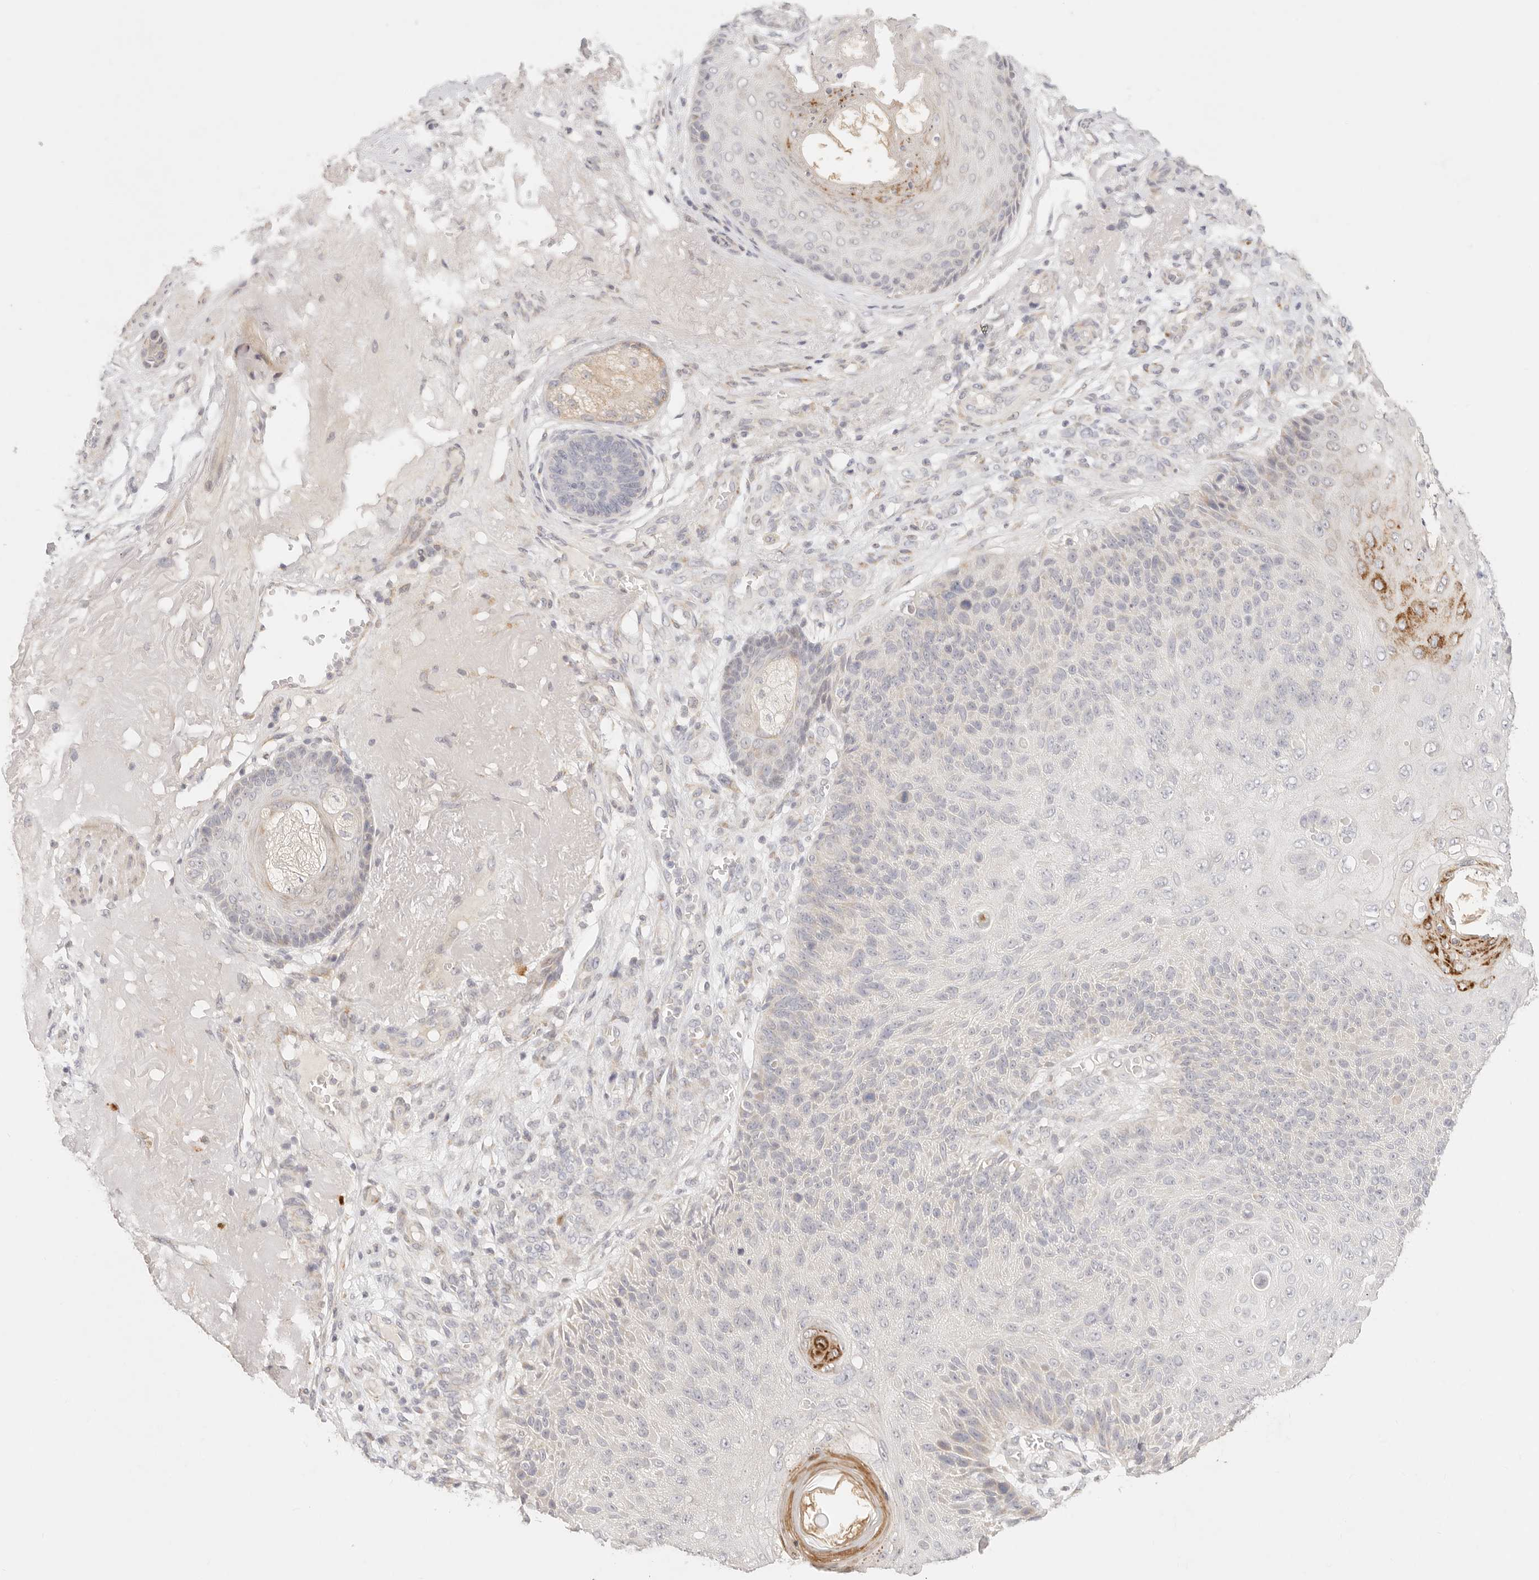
{"staining": {"intensity": "negative", "quantity": "none", "location": "none"}, "tissue": "skin cancer", "cell_type": "Tumor cells", "image_type": "cancer", "snomed": [{"axis": "morphology", "description": "Squamous cell carcinoma, NOS"}, {"axis": "topography", "description": "Skin"}], "caption": "IHC of skin cancer (squamous cell carcinoma) displays no expression in tumor cells. (DAB immunohistochemistry (IHC) with hematoxylin counter stain).", "gene": "GPR156", "patient": {"sex": "female", "age": 88}}